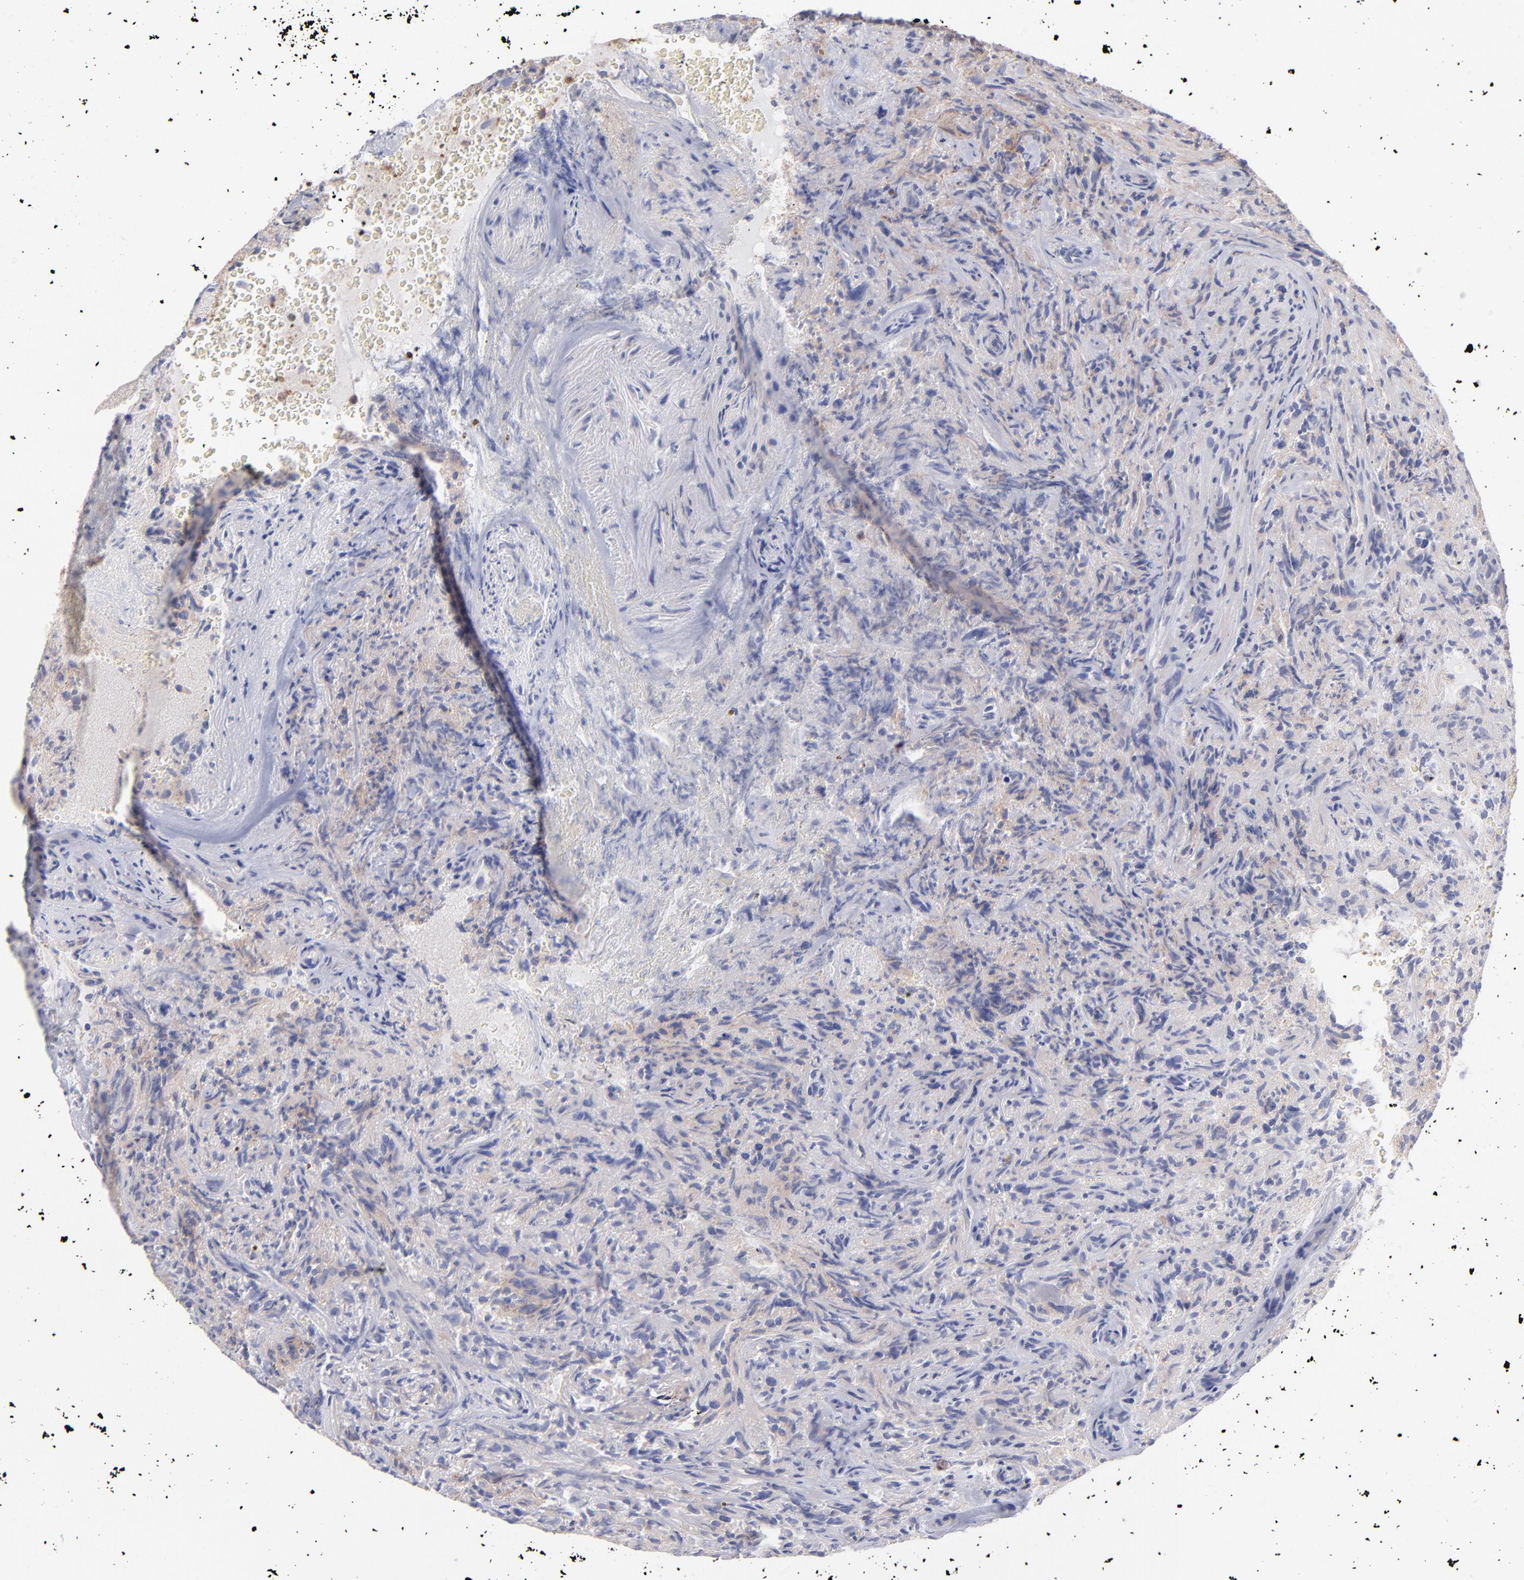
{"staining": {"intensity": "moderate", "quantity": ">75%", "location": "cytoplasmic/membranous"}, "tissue": "glioma", "cell_type": "Tumor cells", "image_type": "cancer", "snomed": [{"axis": "morphology", "description": "Normal tissue, NOS"}, {"axis": "morphology", "description": "Glioma, malignant, High grade"}, {"axis": "topography", "description": "Cerebral cortex"}], "caption": "Immunohistochemistry staining of malignant glioma (high-grade), which exhibits medium levels of moderate cytoplasmic/membranous staining in approximately >75% of tumor cells indicating moderate cytoplasmic/membranous protein expression. The staining was performed using DAB (brown) for protein detection and nuclei were counterstained in hematoxylin (blue).", "gene": "MAPRE1", "patient": {"sex": "male", "age": 75}}